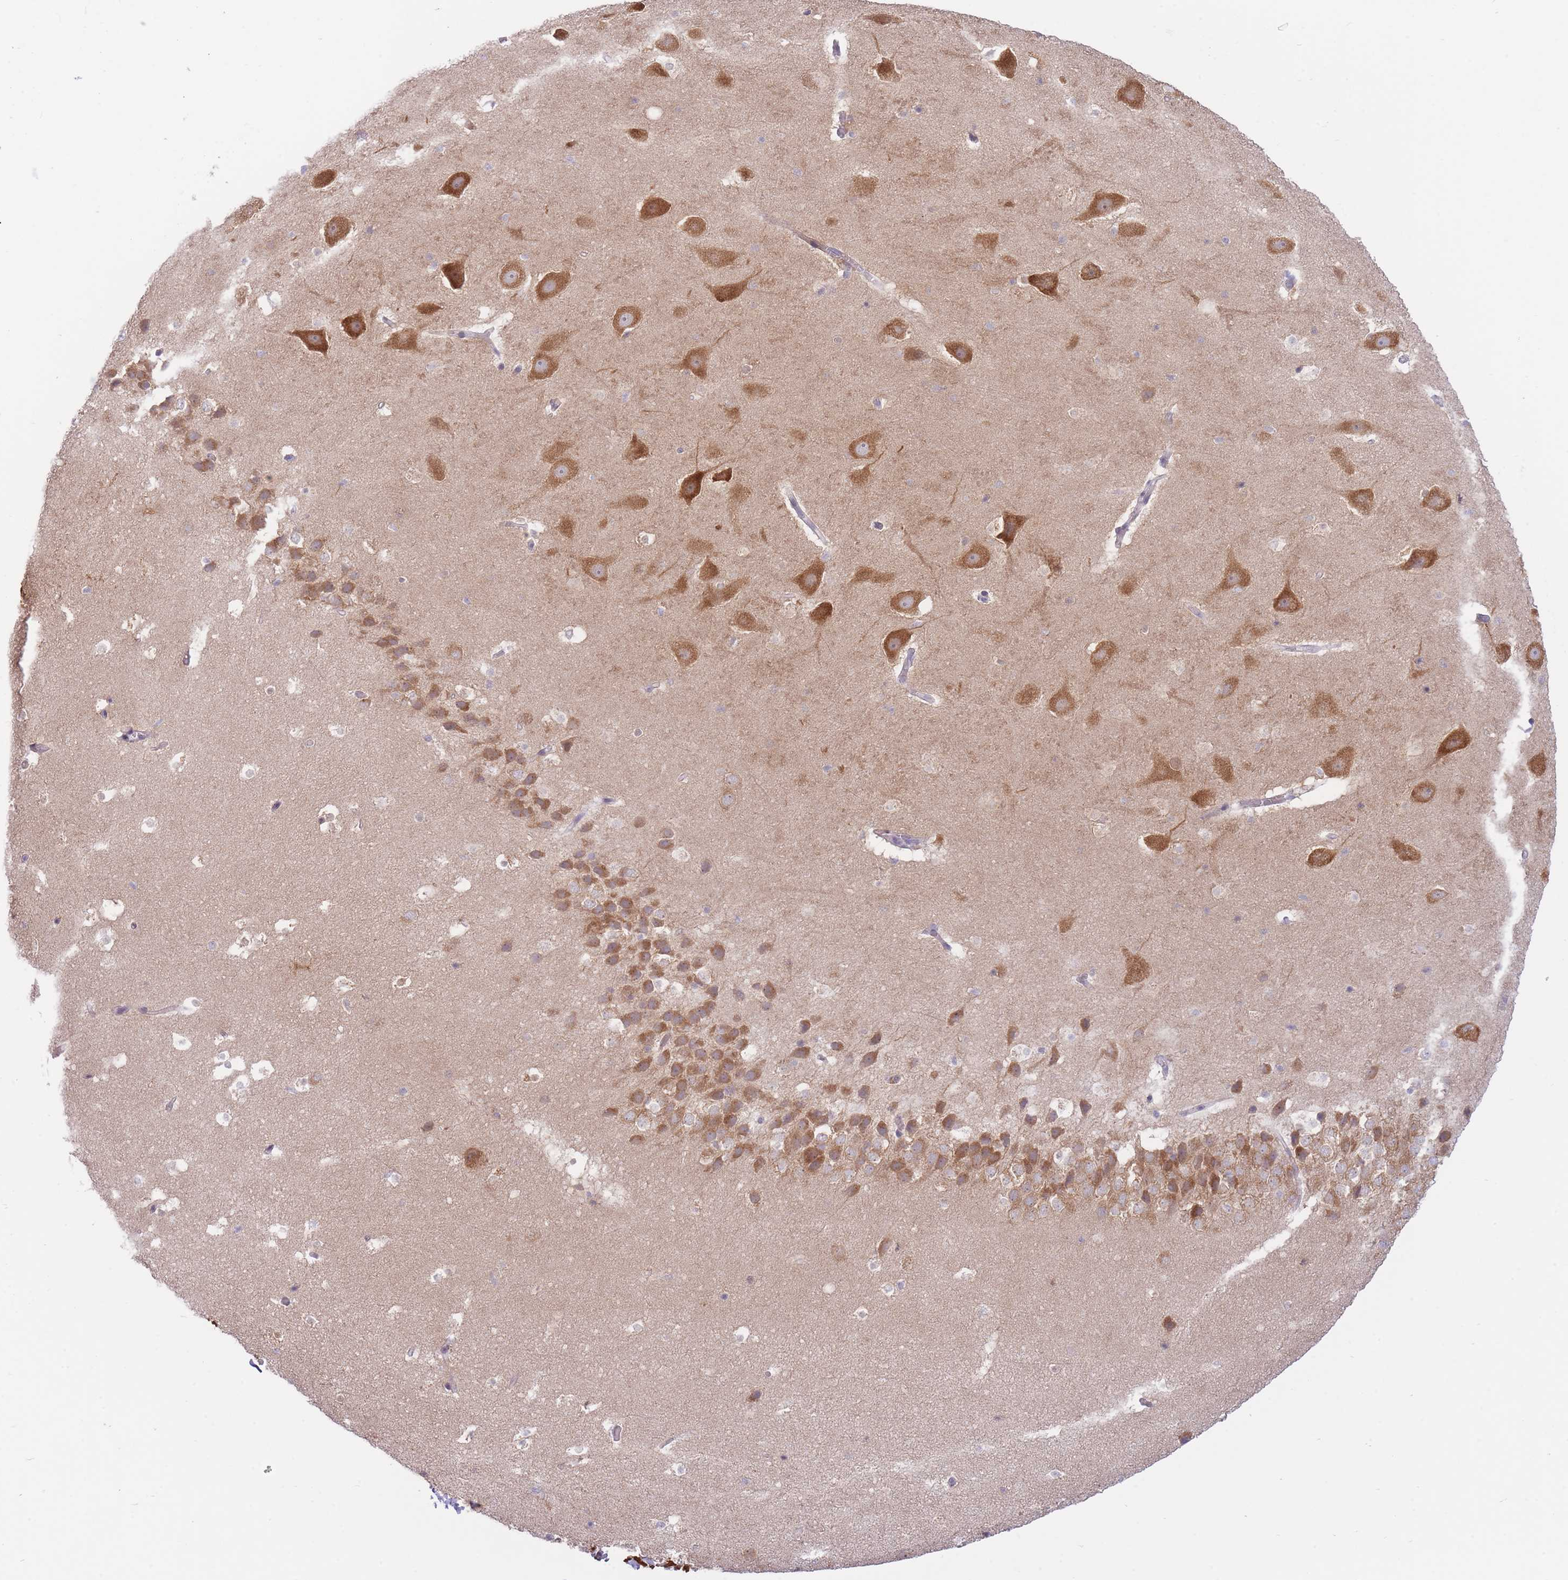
{"staining": {"intensity": "negative", "quantity": "none", "location": "none"}, "tissue": "hippocampus", "cell_type": "Glial cells", "image_type": "normal", "snomed": [{"axis": "morphology", "description": "Normal tissue, NOS"}, {"axis": "topography", "description": "Hippocampus"}], "caption": "DAB immunohistochemical staining of normal hippocampus reveals no significant expression in glial cells. (Stains: DAB IHC with hematoxylin counter stain, Microscopy: brightfield microscopy at high magnification).", "gene": "FBXO46", "patient": {"sex": "male", "age": 37}}